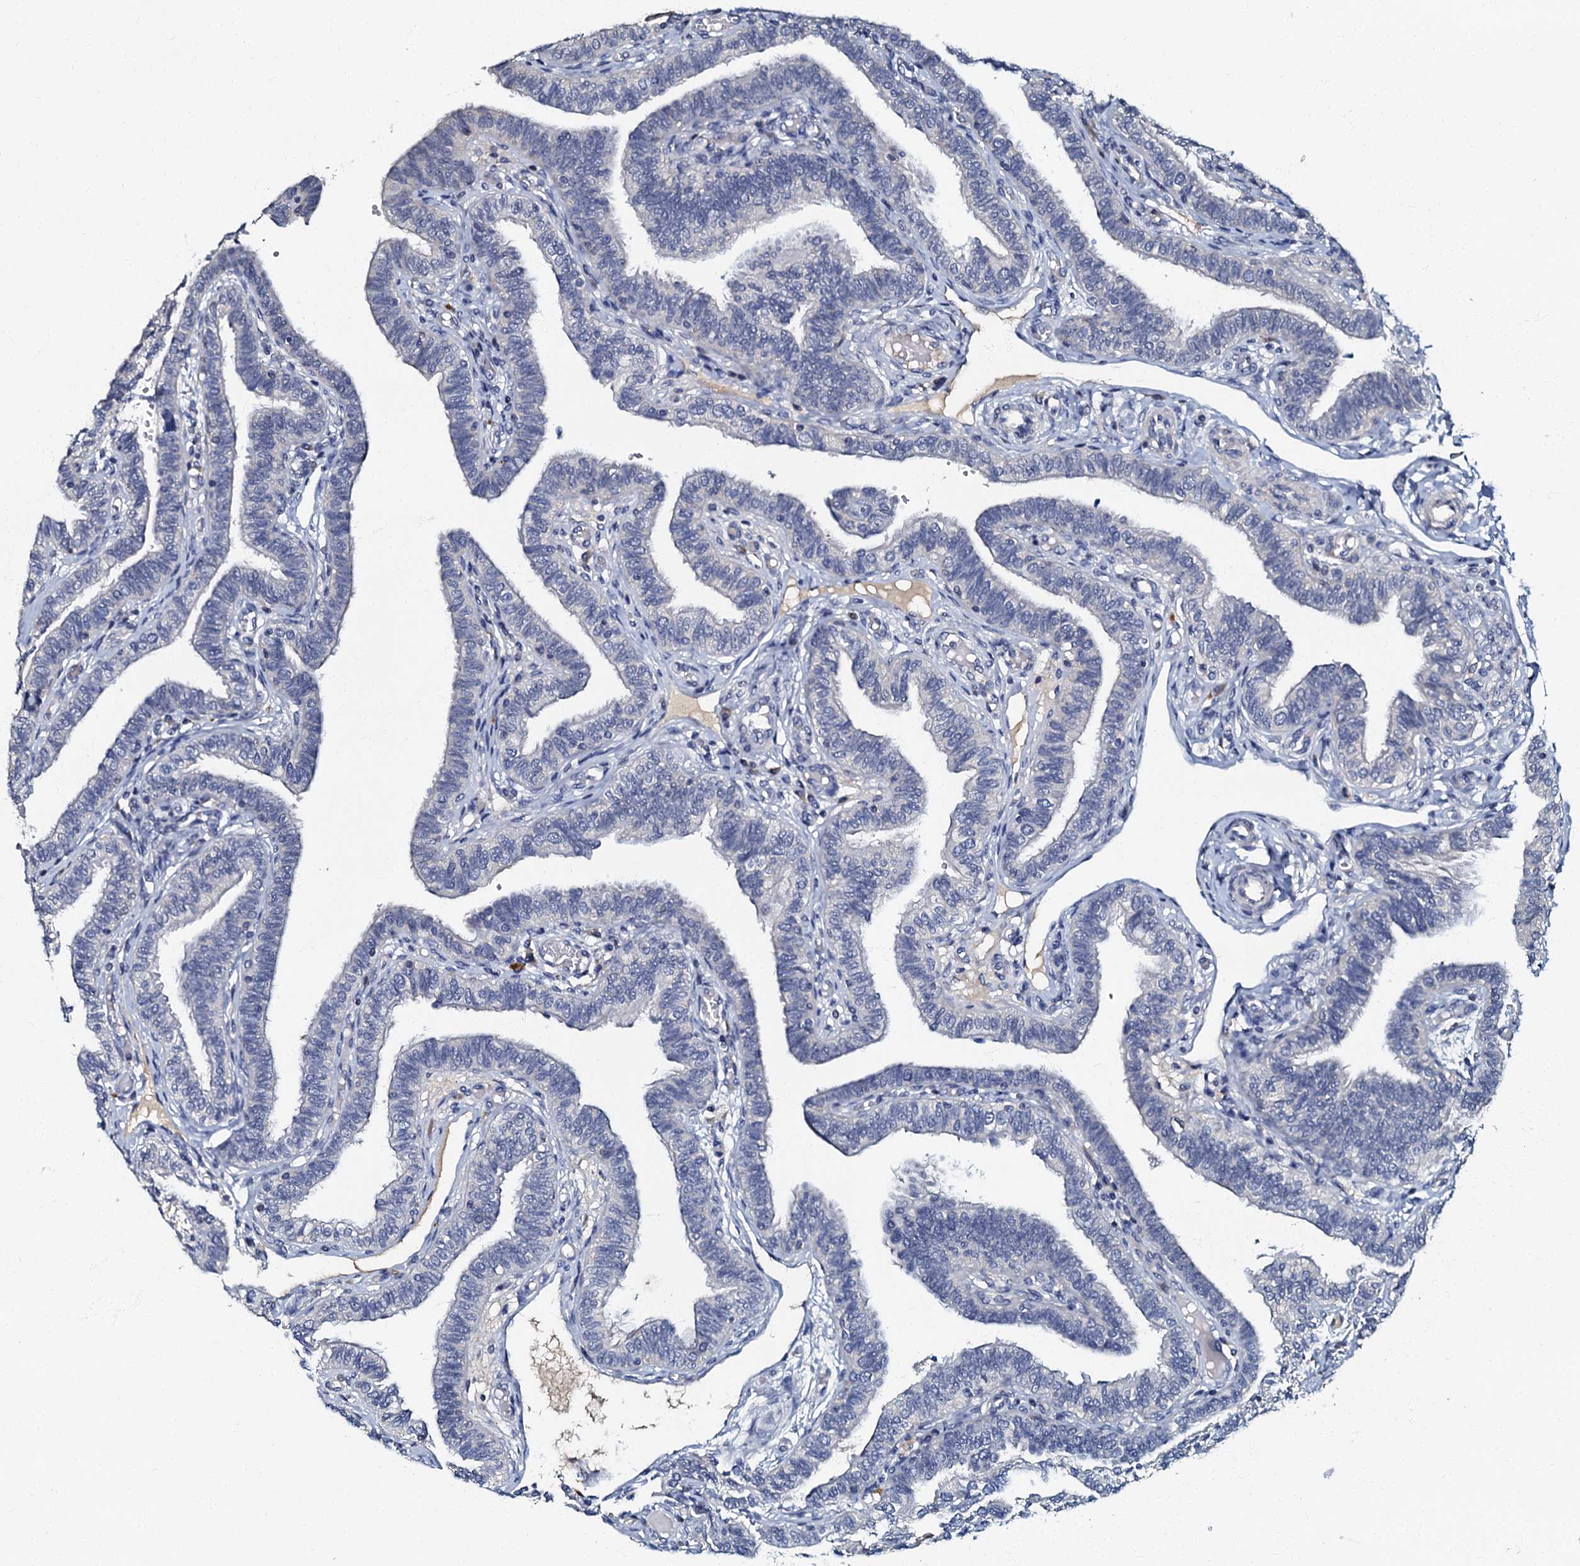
{"staining": {"intensity": "negative", "quantity": "none", "location": "none"}, "tissue": "fallopian tube", "cell_type": "Glandular cells", "image_type": "normal", "snomed": [{"axis": "morphology", "description": "Normal tissue, NOS"}, {"axis": "topography", "description": "Fallopian tube"}], "caption": "Glandular cells show no significant protein positivity in unremarkable fallopian tube. Nuclei are stained in blue.", "gene": "OLAH", "patient": {"sex": "female", "age": 39}}